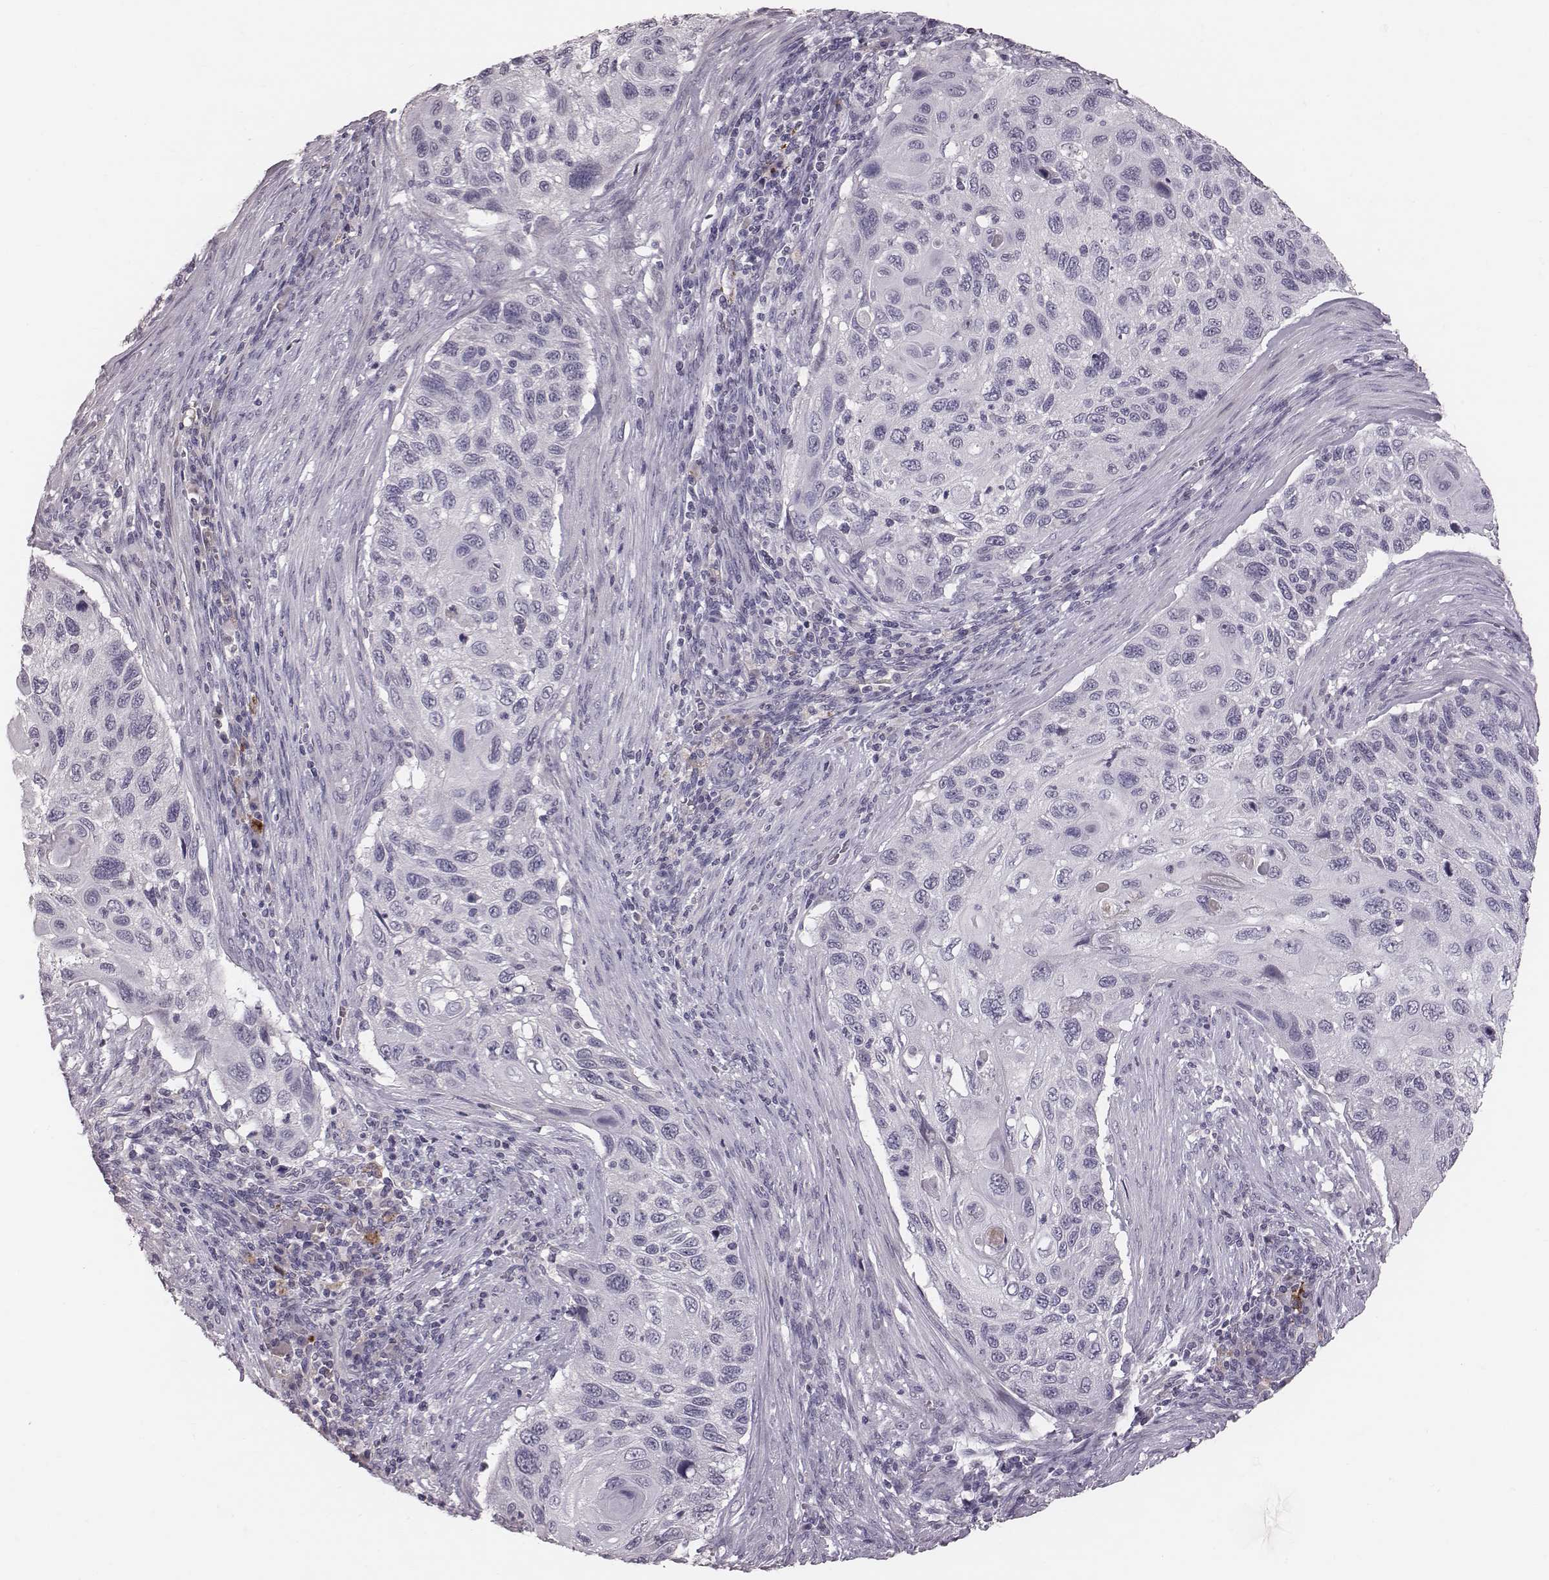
{"staining": {"intensity": "negative", "quantity": "none", "location": "none"}, "tissue": "cervical cancer", "cell_type": "Tumor cells", "image_type": "cancer", "snomed": [{"axis": "morphology", "description": "Squamous cell carcinoma, NOS"}, {"axis": "topography", "description": "Cervix"}], "caption": "An immunohistochemistry (IHC) micrograph of cervical cancer is shown. There is no staining in tumor cells of cervical cancer.", "gene": "CFTR", "patient": {"sex": "female", "age": 70}}